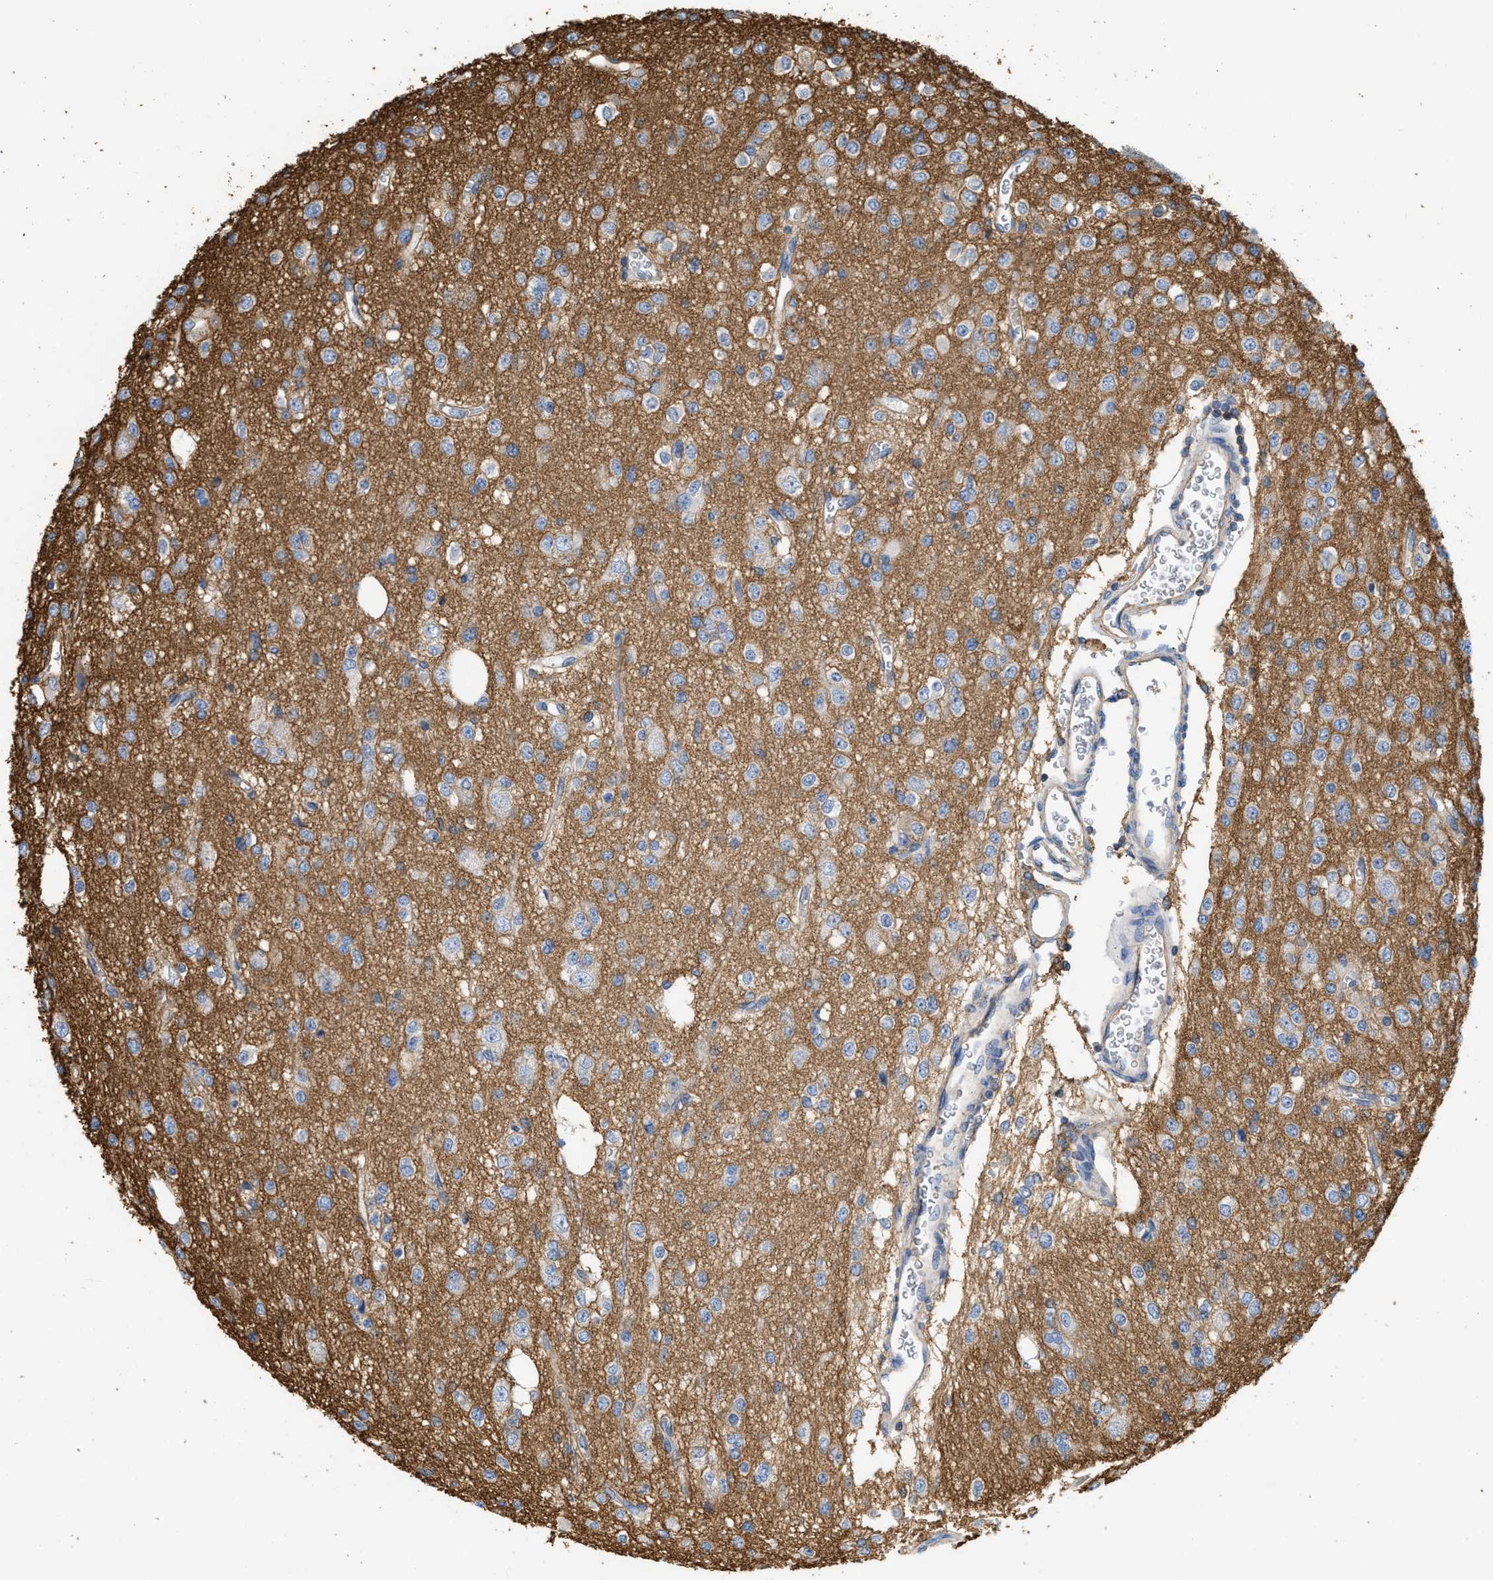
{"staining": {"intensity": "weak", "quantity": "<25%", "location": "cytoplasmic/membranous"}, "tissue": "glioma", "cell_type": "Tumor cells", "image_type": "cancer", "snomed": [{"axis": "morphology", "description": "Glioma, malignant, Low grade"}, {"axis": "topography", "description": "Brain"}], "caption": "Tumor cells show no significant staining in glioma.", "gene": "GNB4", "patient": {"sex": "male", "age": 38}}